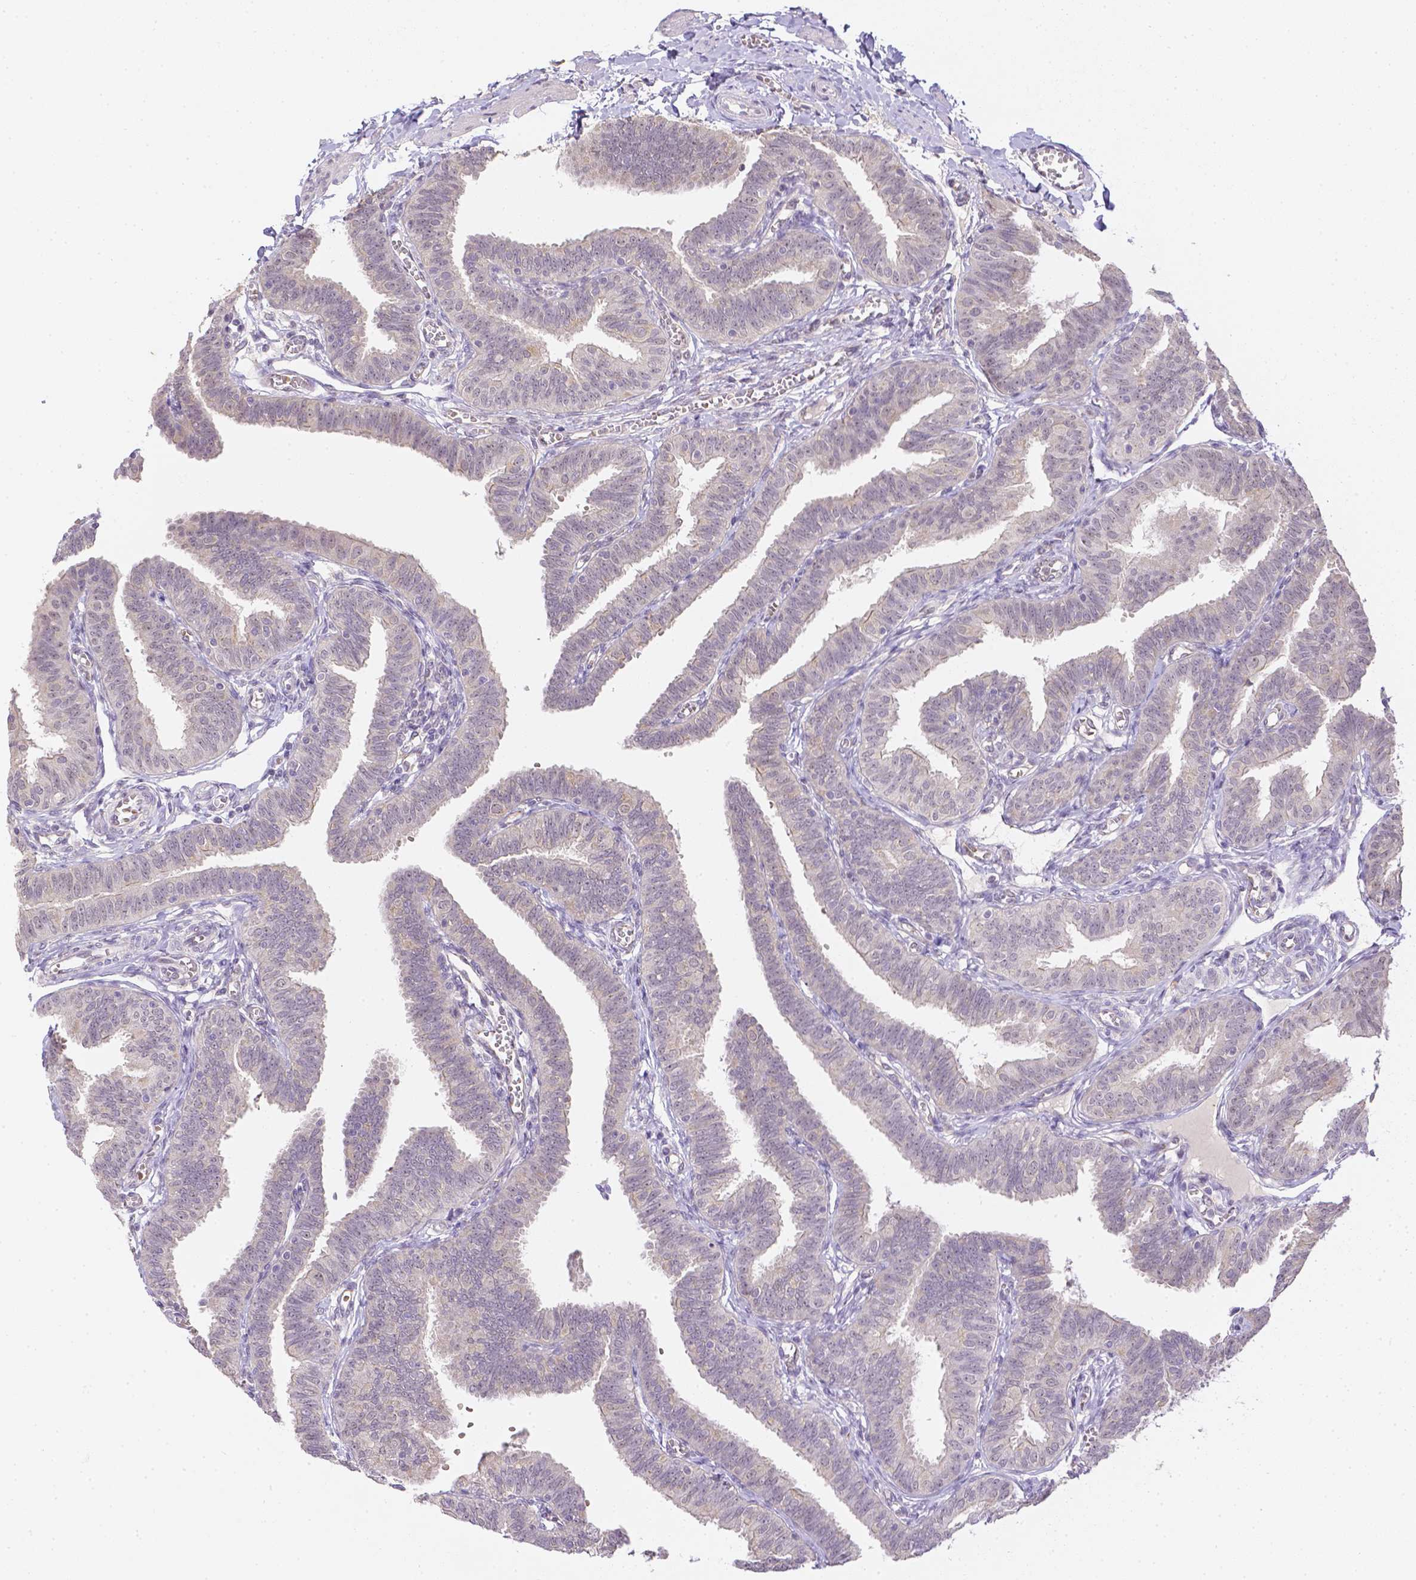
{"staining": {"intensity": "weak", "quantity": "25%-75%", "location": "cytoplasmic/membranous"}, "tissue": "fallopian tube", "cell_type": "Glandular cells", "image_type": "normal", "snomed": [{"axis": "morphology", "description": "Normal tissue, NOS"}, {"axis": "topography", "description": "Fallopian tube"}], "caption": "A brown stain highlights weak cytoplasmic/membranous expression of a protein in glandular cells of benign human fallopian tube.", "gene": "ZNF280B", "patient": {"sex": "female", "age": 25}}